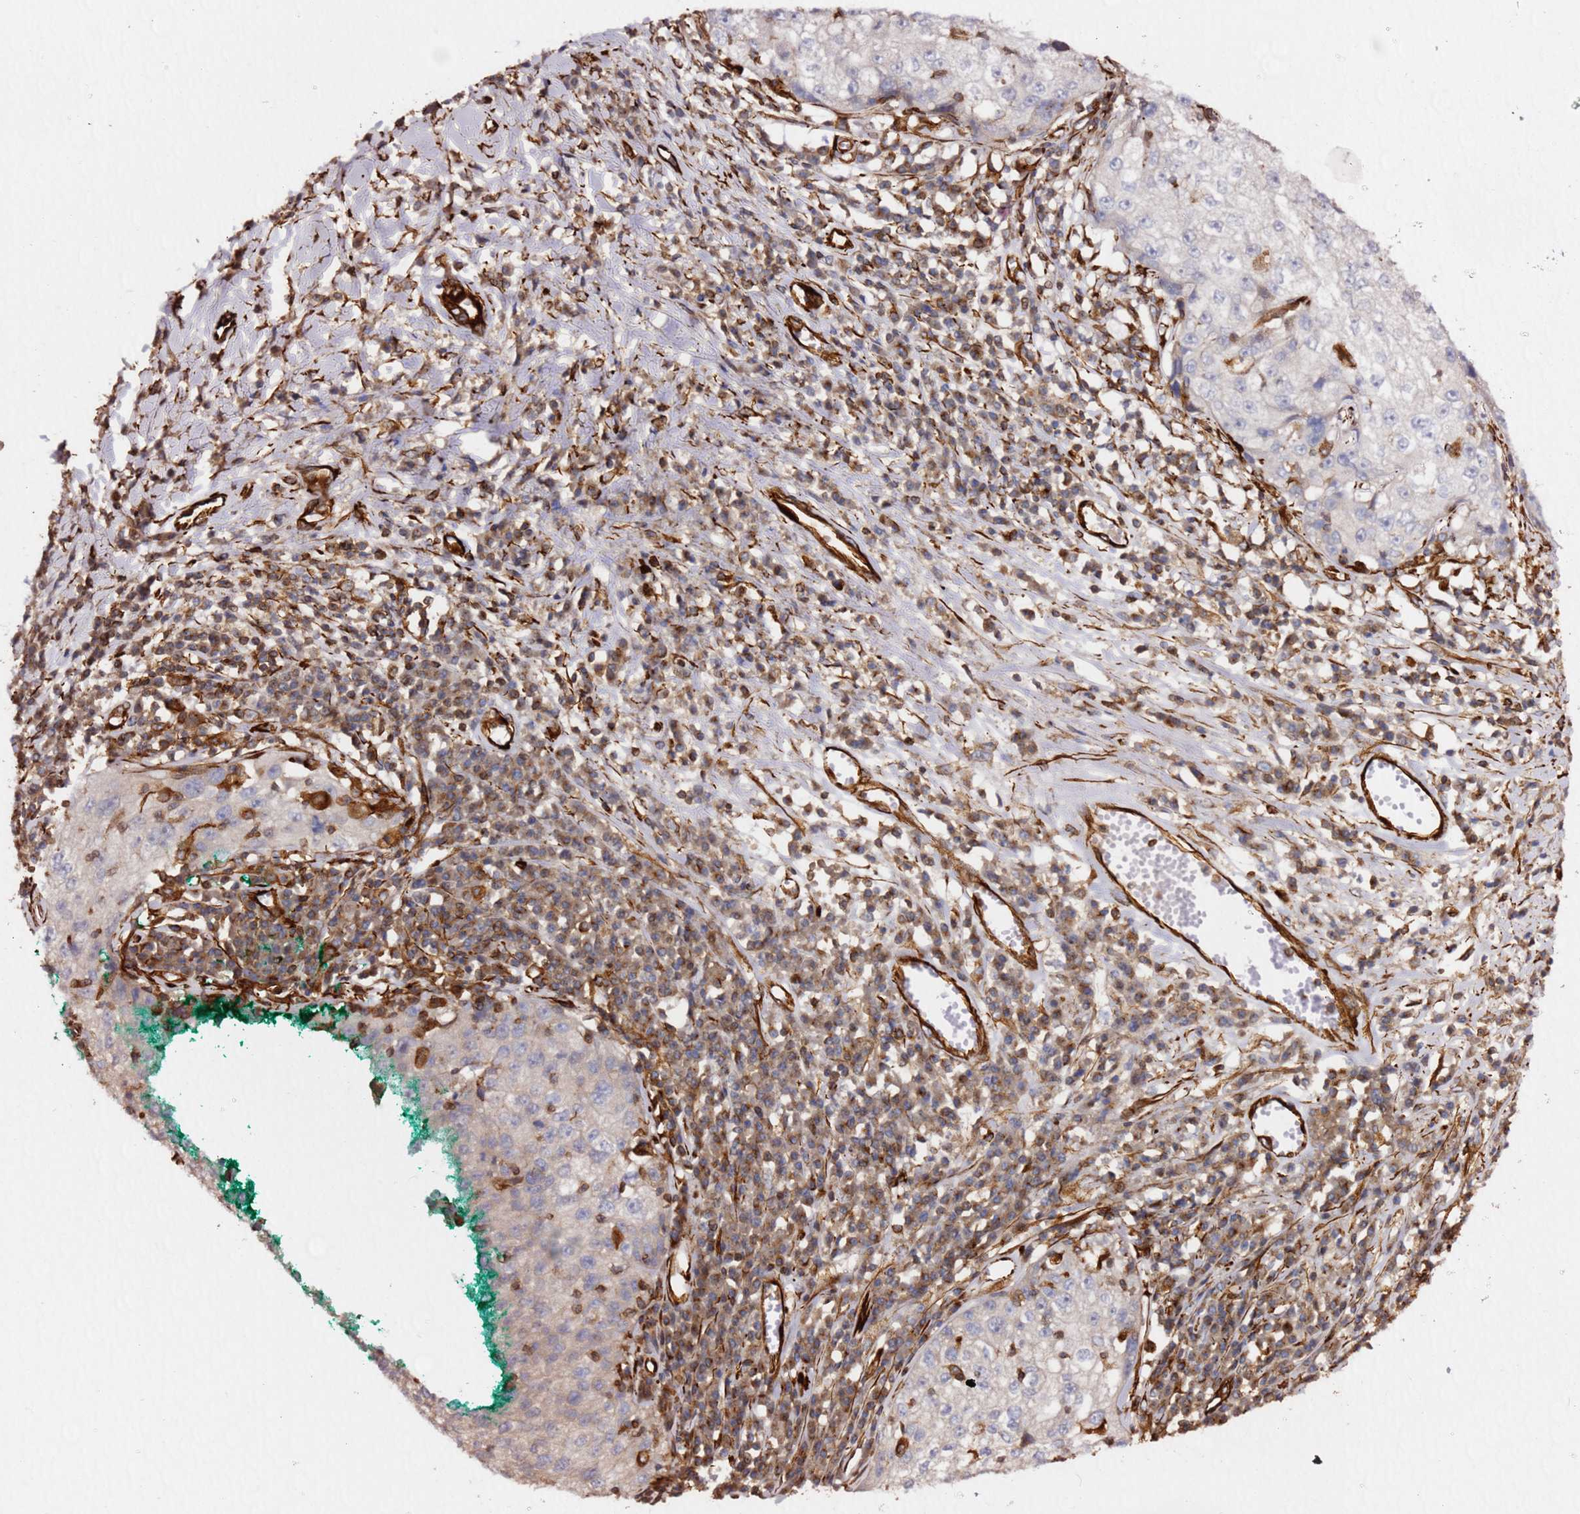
{"staining": {"intensity": "negative", "quantity": "none", "location": "none"}, "tissue": "cervical cancer", "cell_type": "Tumor cells", "image_type": "cancer", "snomed": [{"axis": "morphology", "description": "Squamous cell carcinoma, NOS"}, {"axis": "topography", "description": "Cervix"}], "caption": "DAB (3,3'-diaminobenzidine) immunohistochemical staining of human cervical cancer (squamous cell carcinoma) demonstrates no significant expression in tumor cells.", "gene": "MRGPRE", "patient": {"sex": "female", "age": 57}}